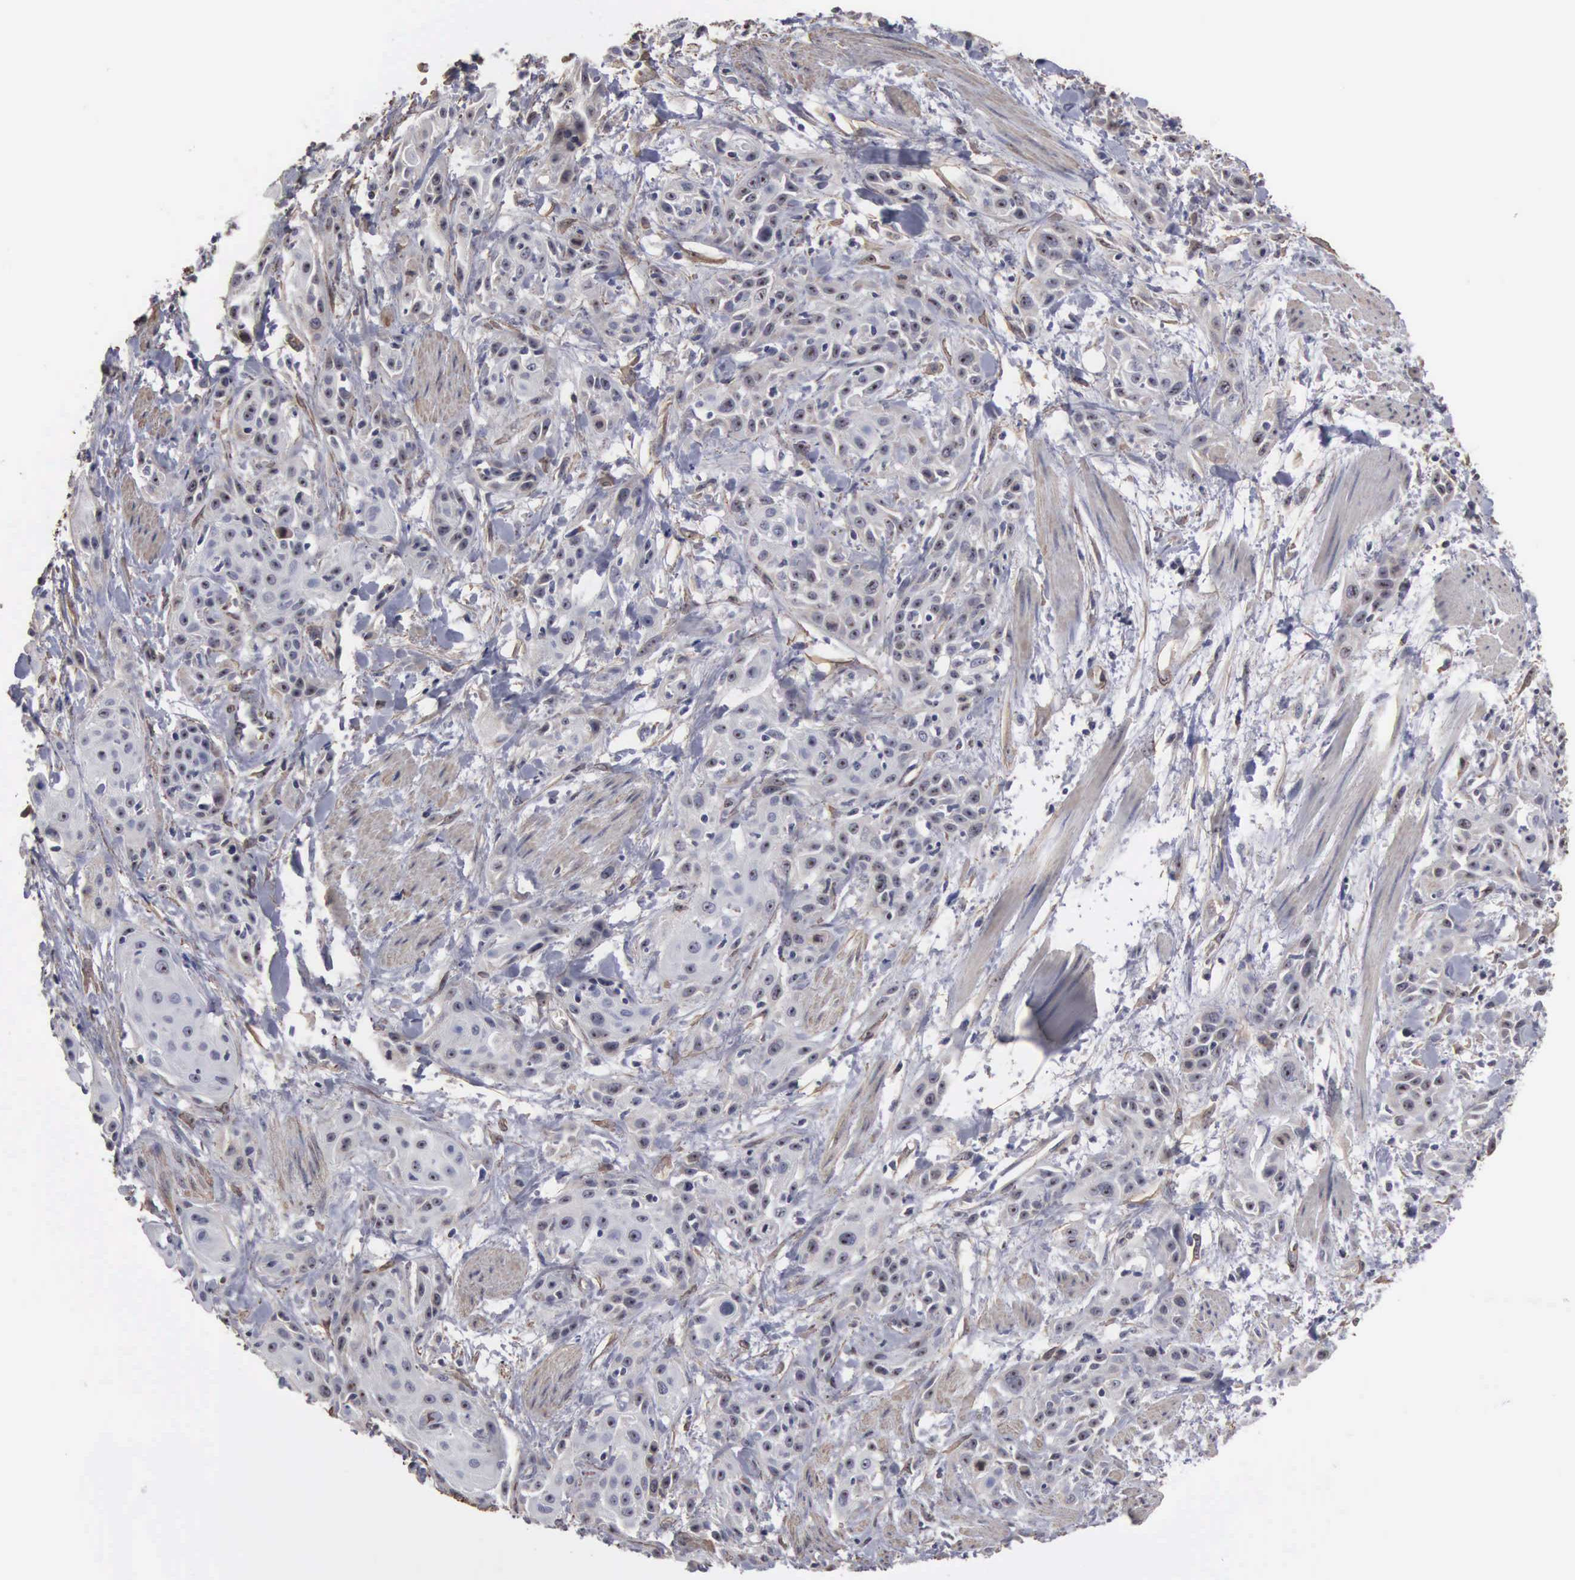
{"staining": {"intensity": "weak", "quantity": "25%-75%", "location": "cytoplasmic/membranous,nuclear"}, "tissue": "skin cancer", "cell_type": "Tumor cells", "image_type": "cancer", "snomed": [{"axis": "morphology", "description": "Squamous cell carcinoma, NOS"}, {"axis": "topography", "description": "Skin"}, {"axis": "topography", "description": "Anal"}], "caption": "Immunohistochemical staining of human skin cancer (squamous cell carcinoma) shows low levels of weak cytoplasmic/membranous and nuclear protein expression in about 25%-75% of tumor cells. The protein of interest is stained brown, and the nuclei are stained in blue (DAB IHC with brightfield microscopy, high magnification).", "gene": "NGDN", "patient": {"sex": "male", "age": 64}}